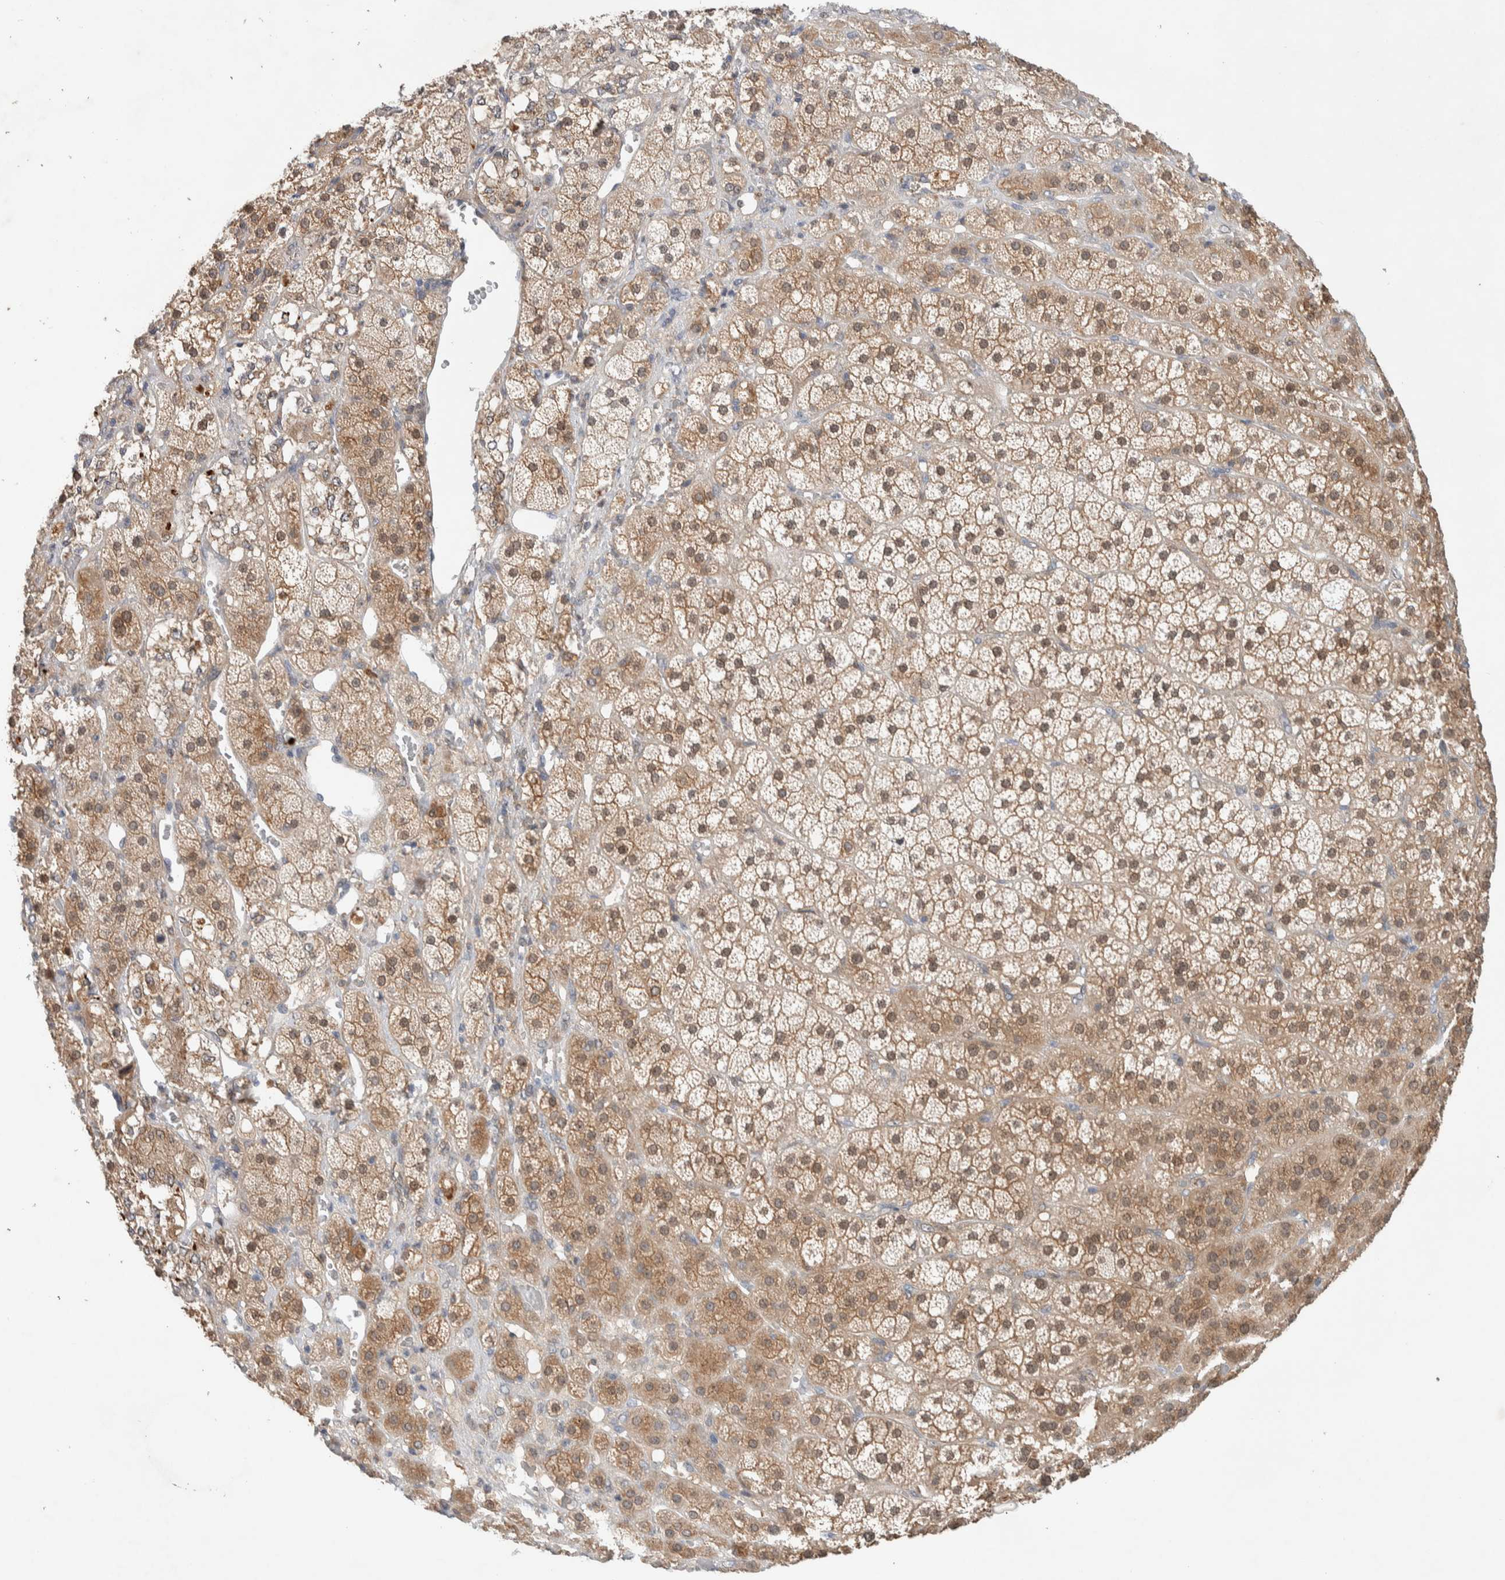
{"staining": {"intensity": "moderate", "quantity": ">75%", "location": "cytoplasmic/membranous,nuclear"}, "tissue": "adrenal gland", "cell_type": "Glandular cells", "image_type": "normal", "snomed": [{"axis": "morphology", "description": "Normal tissue, NOS"}, {"axis": "topography", "description": "Adrenal gland"}], "caption": "DAB (3,3'-diaminobenzidine) immunohistochemical staining of normal human adrenal gland shows moderate cytoplasmic/membranous,nuclear protein expression in about >75% of glandular cells.", "gene": "DEPTOR", "patient": {"sex": "male", "age": 57}}